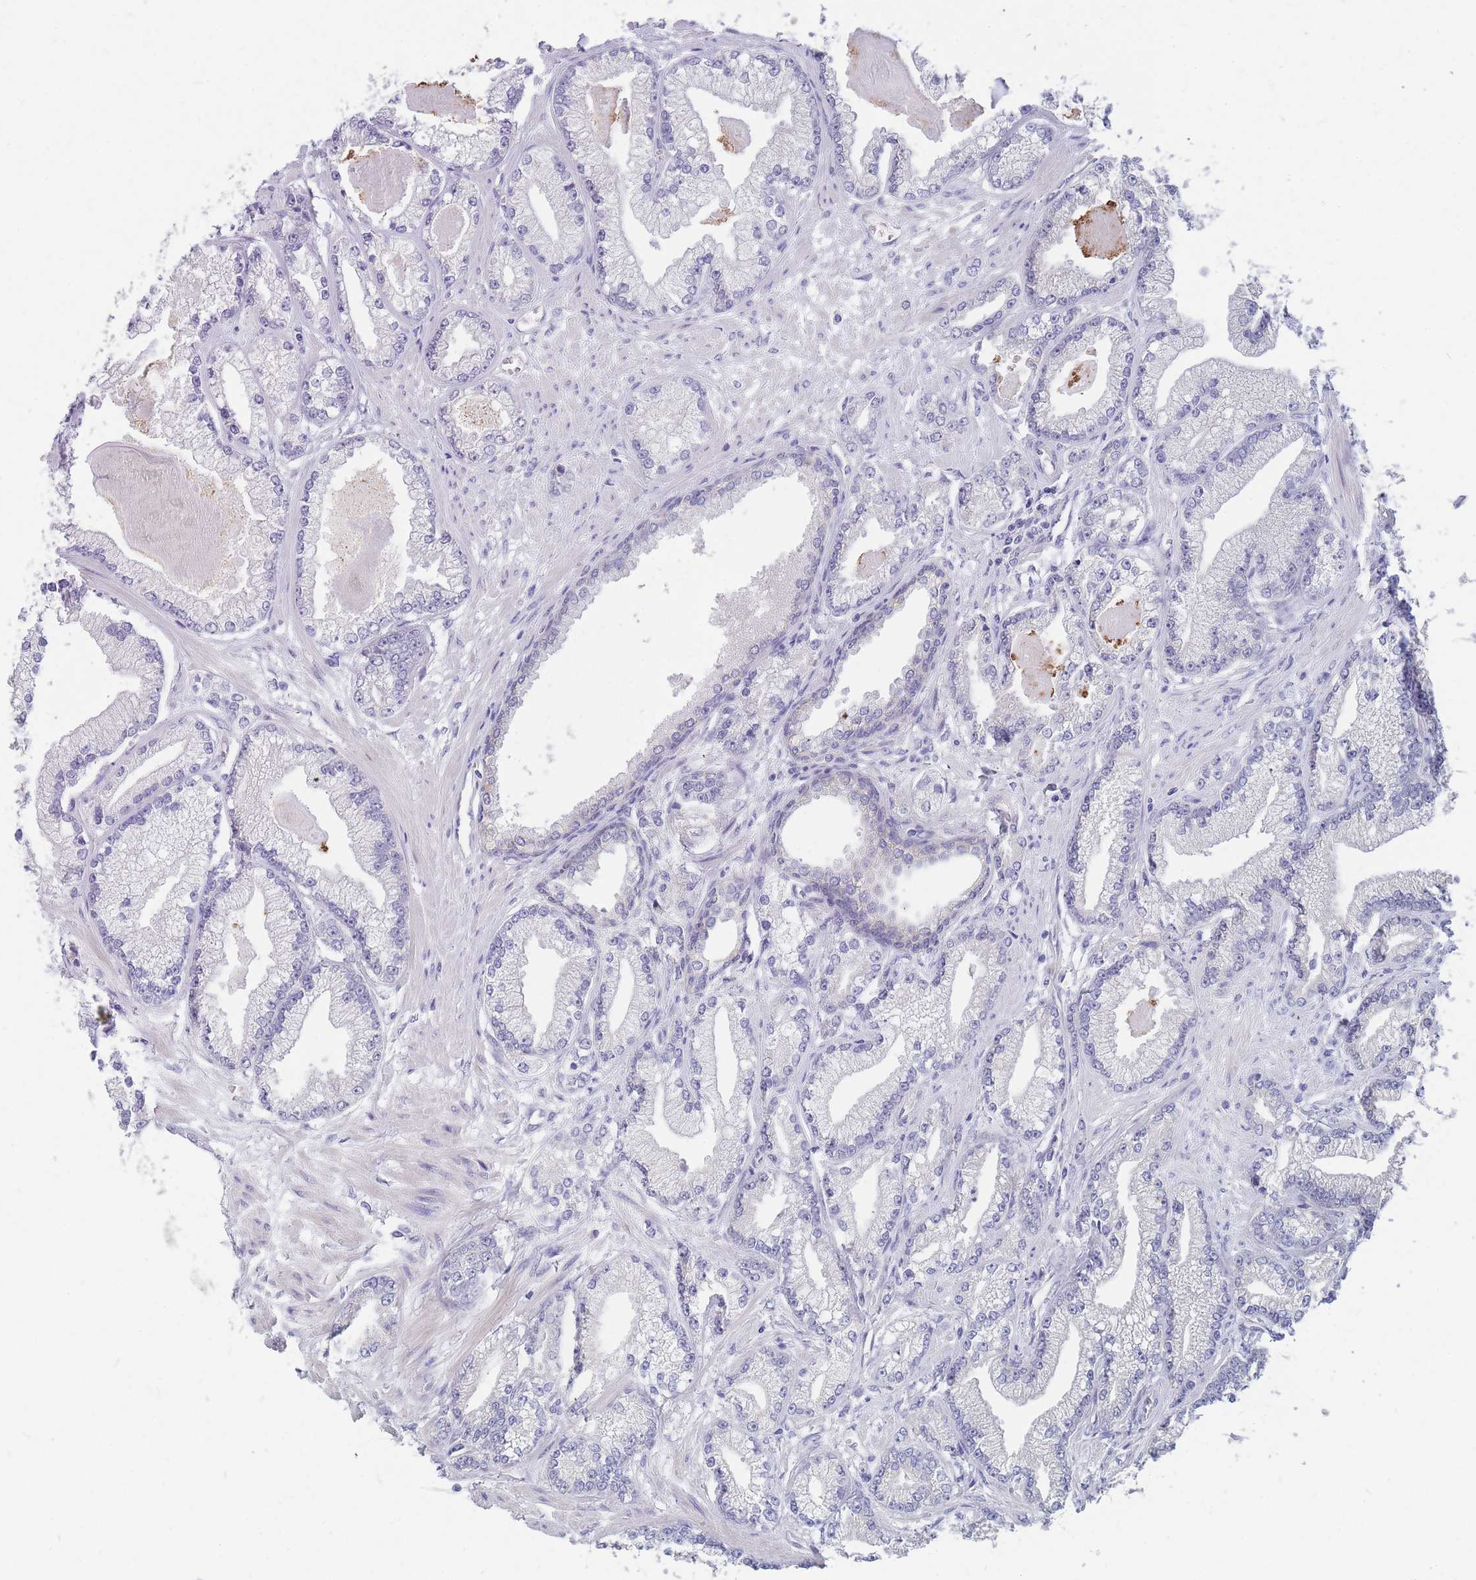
{"staining": {"intensity": "negative", "quantity": "none", "location": "none"}, "tissue": "prostate cancer", "cell_type": "Tumor cells", "image_type": "cancer", "snomed": [{"axis": "morphology", "description": "Adenocarcinoma, Low grade"}, {"axis": "topography", "description": "Prostate"}], "caption": "Protein analysis of low-grade adenocarcinoma (prostate) reveals no significant expression in tumor cells. The staining is performed using DAB (3,3'-diaminobenzidine) brown chromogen with nuclei counter-stained in using hematoxylin.", "gene": "DDX49", "patient": {"sex": "male", "age": 64}}